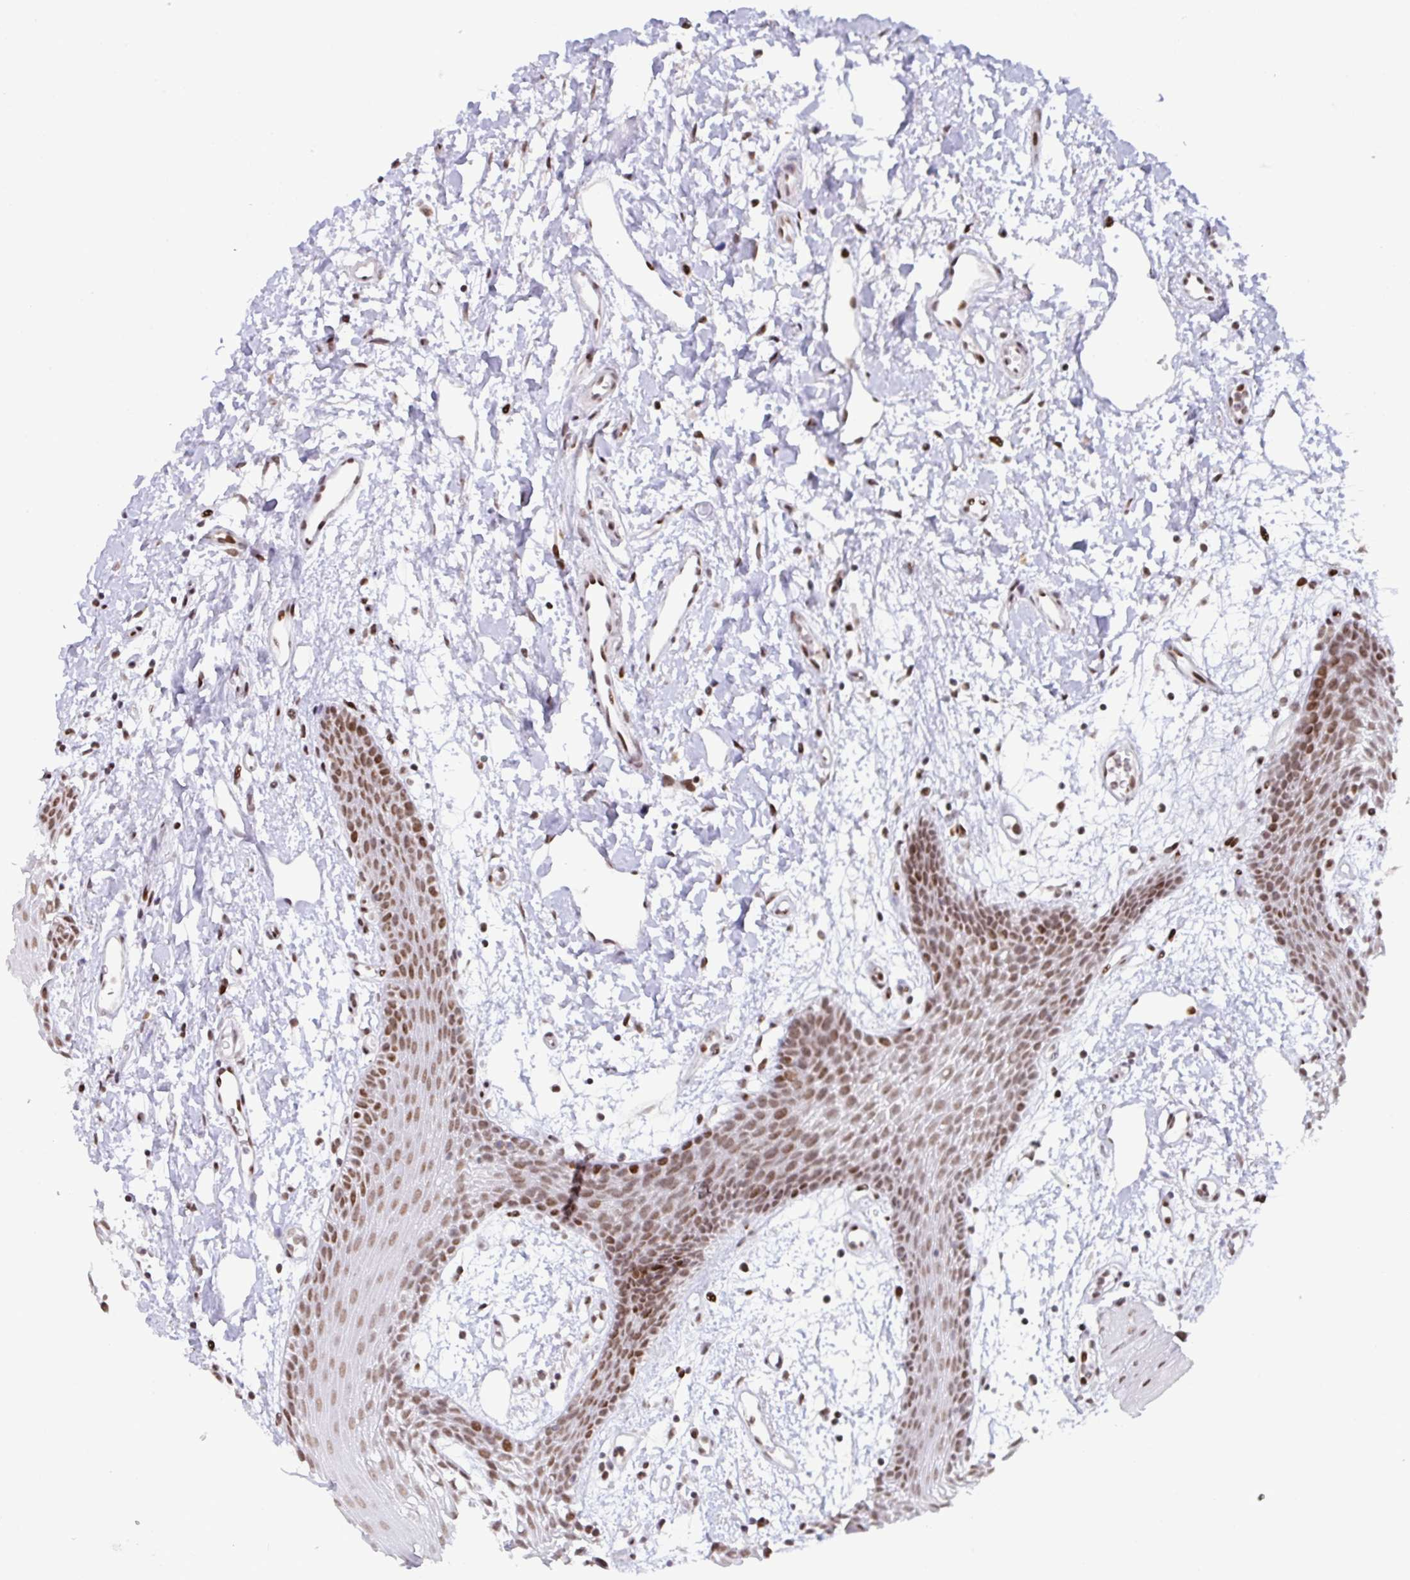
{"staining": {"intensity": "moderate", "quantity": ">75%", "location": "nuclear"}, "tissue": "oral mucosa", "cell_type": "Squamous epithelial cells", "image_type": "normal", "snomed": [{"axis": "morphology", "description": "Normal tissue, NOS"}, {"axis": "topography", "description": "Oral tissue"}], "caption": "The histopathology image demonstrates staining of benign oral mucosa, revealing moderate nuclear protein expression (brown color) within squamous epithelial cells.", "gene": "CLP1", "patient": {"sex": "female", "age": 59}}